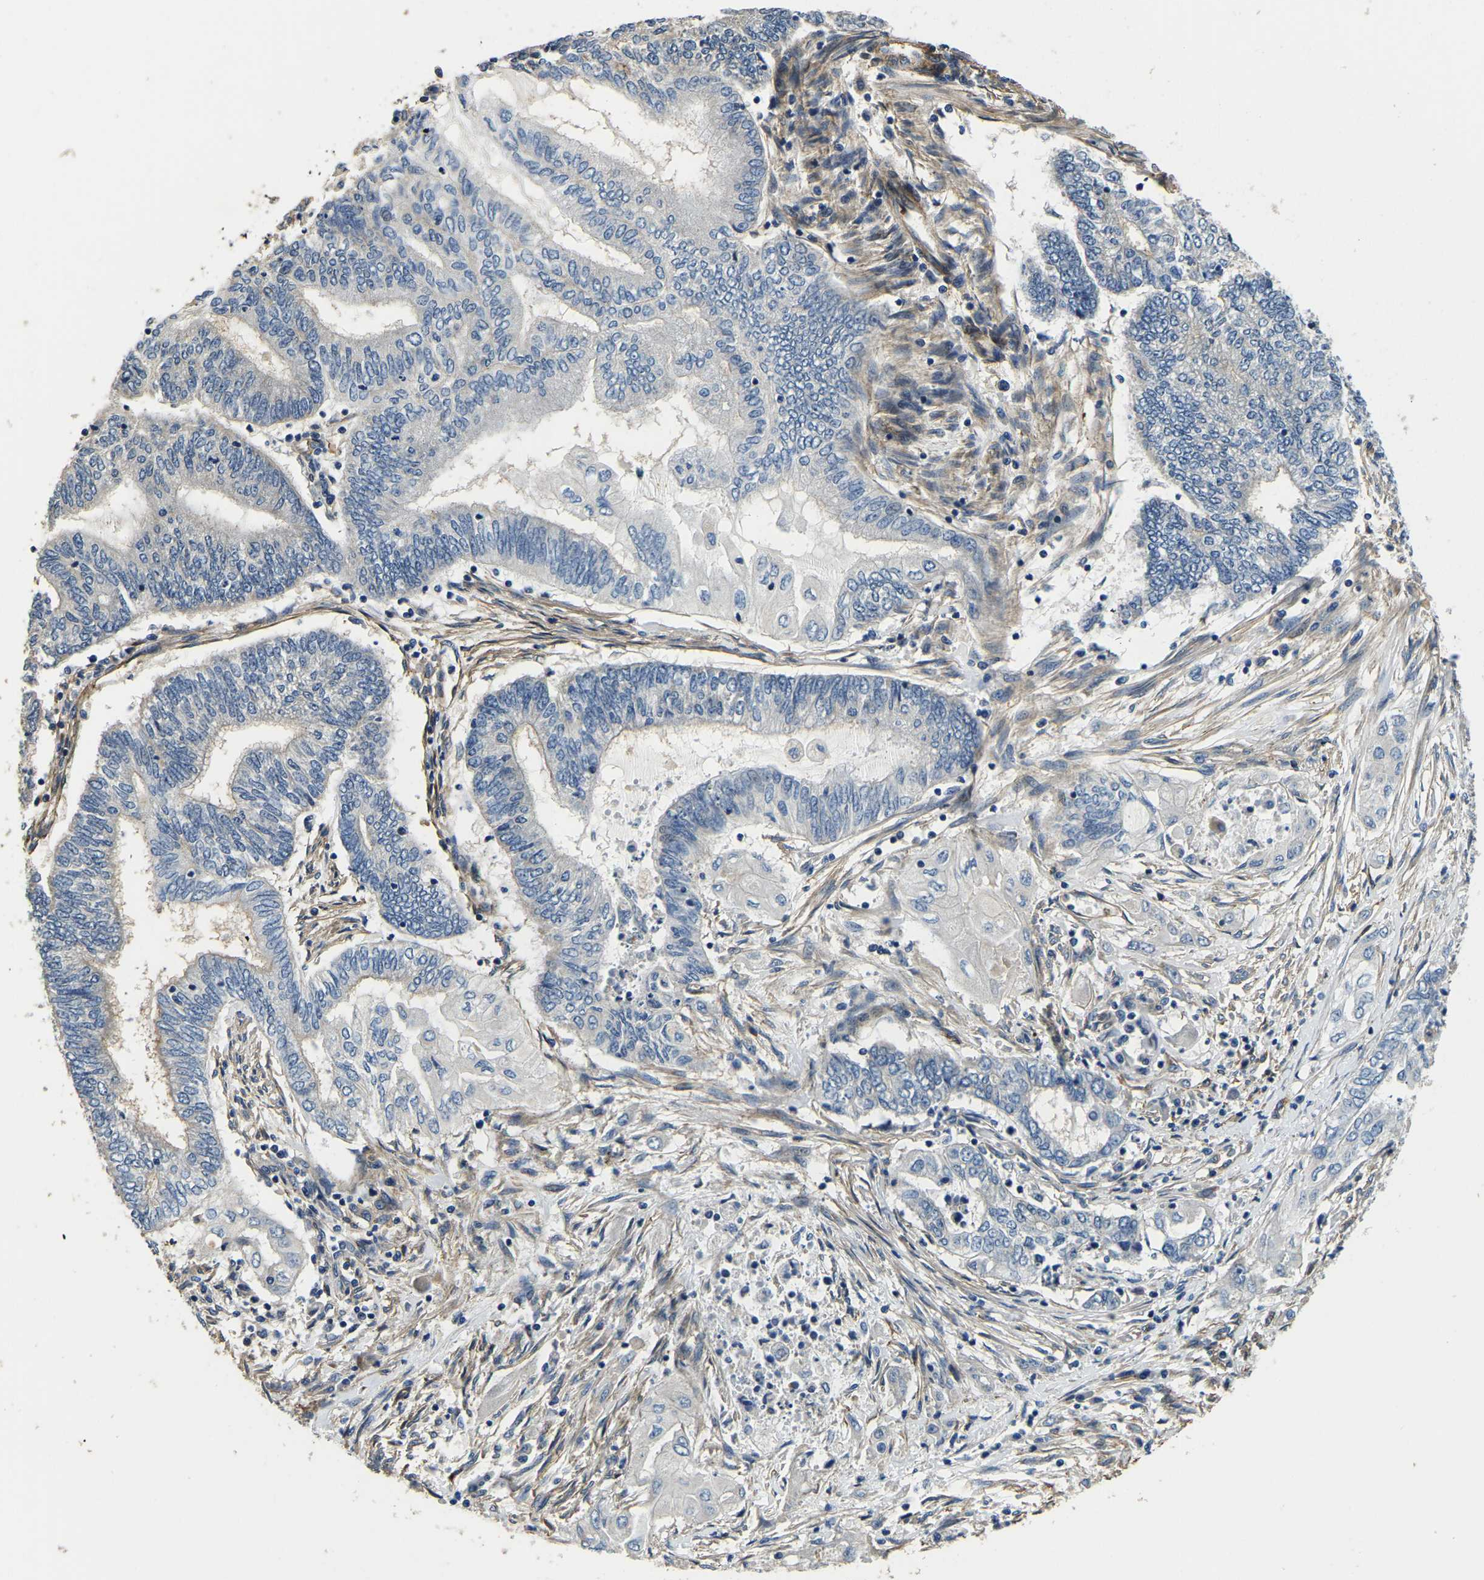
{"staining": {"intensity": "negative", "quantity": "none", "location": "none"}, "tissue": "endometrial cancer", "cell_type": "Tumor cells", "image_type": "cancer", "snomed": [{"axis": "morphology", "description": "Adenocarcinoma, NOS"}, {"axis": "topography", "description": "Uterus"}, {"axis": "topography", "description": "Endometrium"}], "caption": "Endometrial cancer (adenocarcinoma) was stained to show a protein in brown. There is no significant positivity in tumor cells.", "gene": "RNF39", "patient": {"sex": "female", "age": 70}}